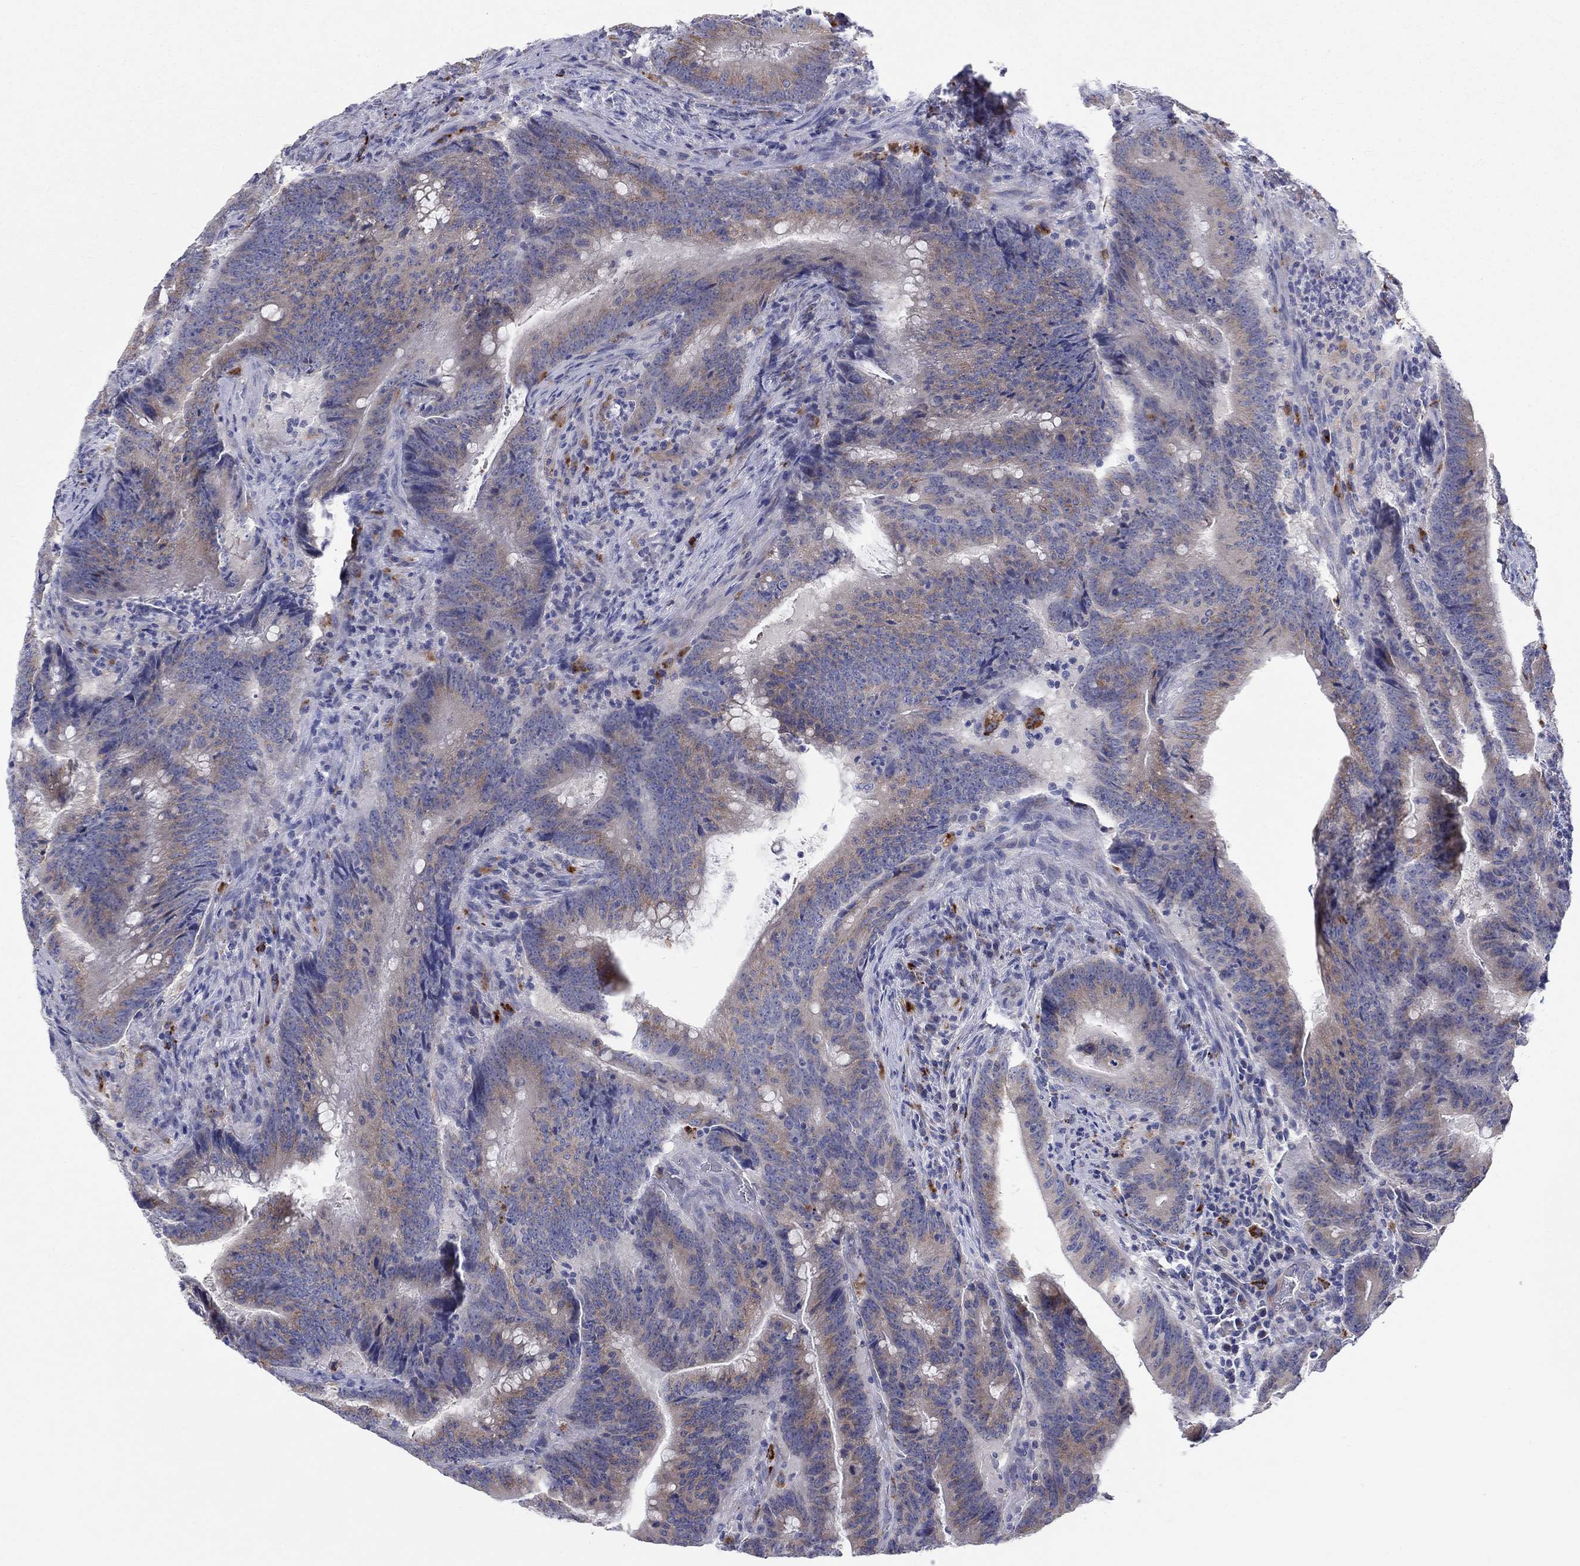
{"staining": {"intensity": "weak", "quantity": ">75%", "location": "cytoplasmic/membranous"}, "tissue": "colorectal cancer", "cell_type": "Tumor cells", "image_type": "cancer", "snomed": [{"axis": "morphology", "description": "Adenocarcinoma, NOS"}, {"axis": "topography", "description": "Colon"}], "caption": "A high-resolution image shows IHC staining of colorectal cancer (adenocarcinoma), which exhibits weak cytoplasmic/membranous expression in about >75% of tumor cells.", "gene": "BCO2", "patient": {"sex": "female", "age": 87}}